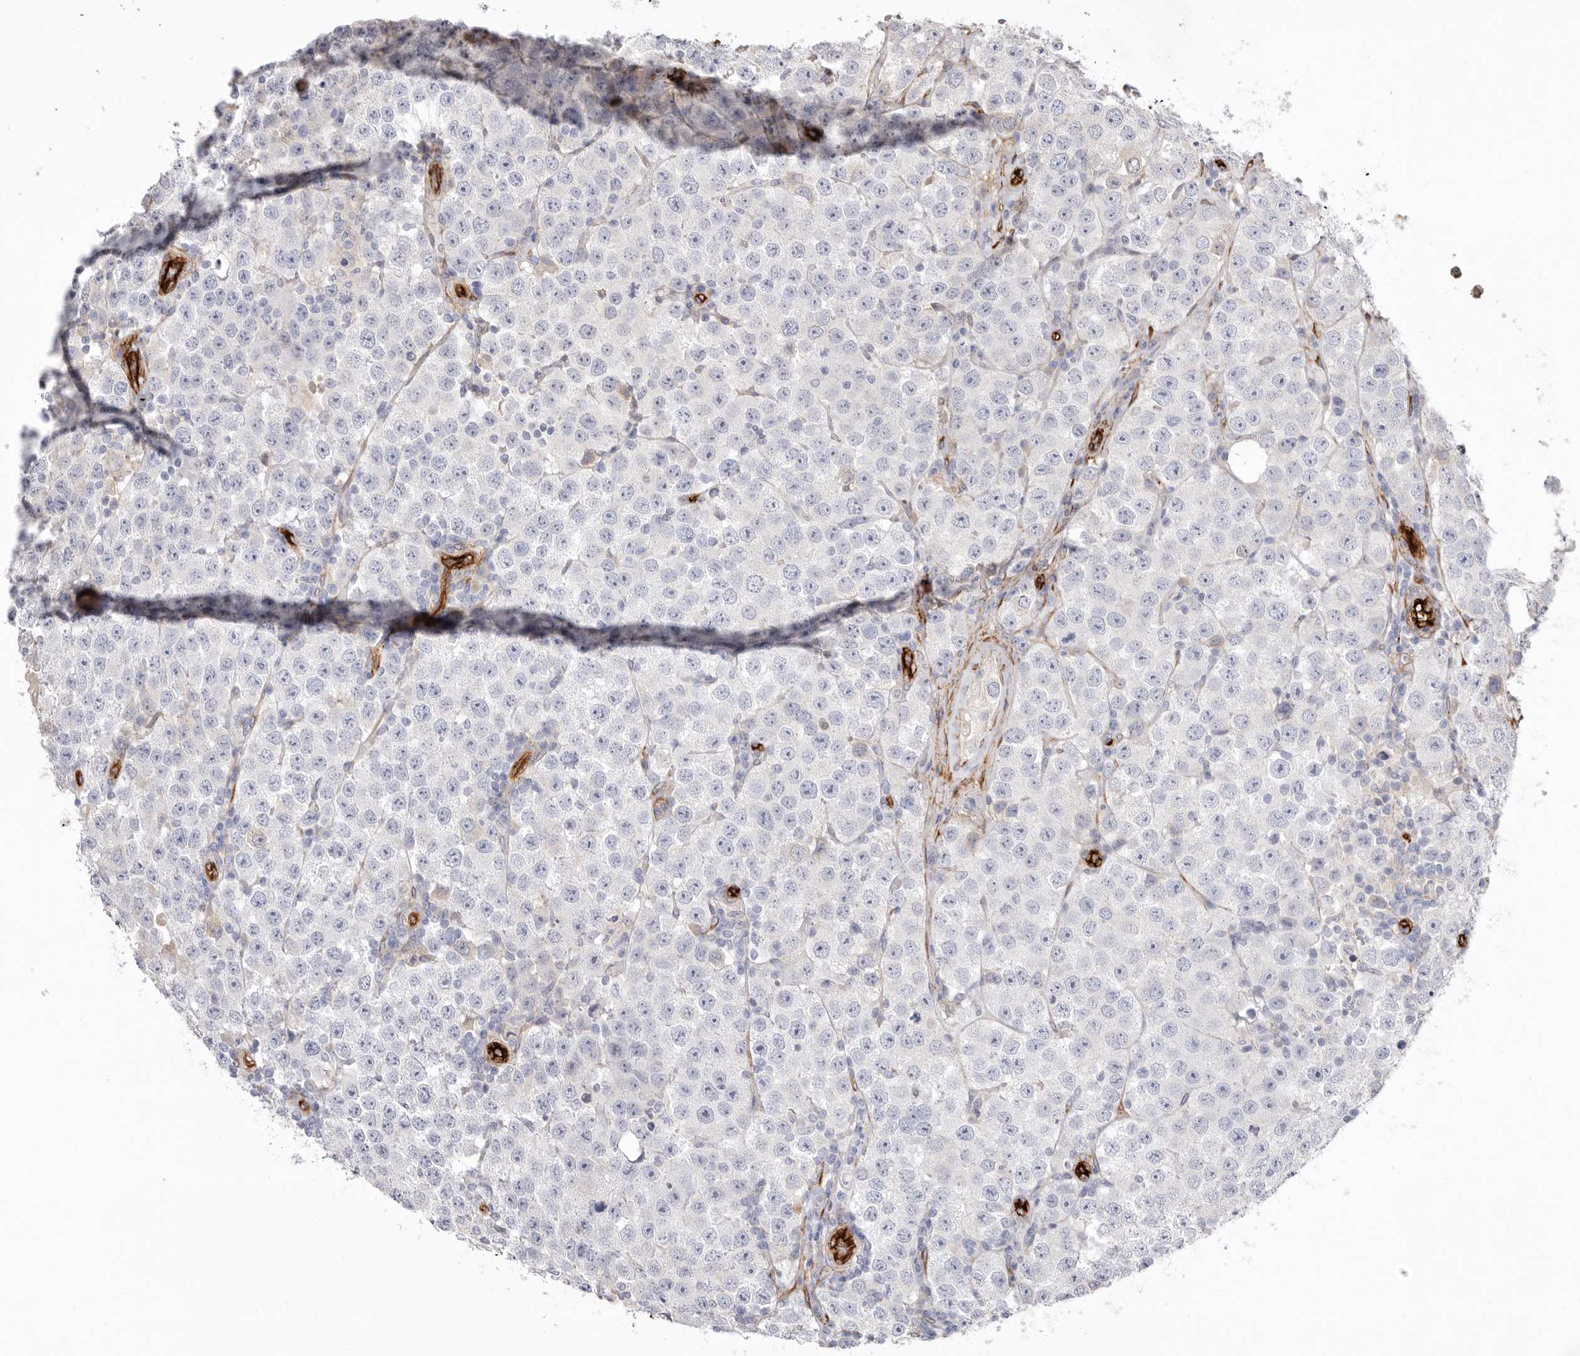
{"staining": {"intensity": "negative", "quantity": "none", "location": "none"}, "tissue": "testis cancer", "cell_type": "Tumor cells", "image_type": "cancer", "snomed": [{"axis": "morphology", "description": "Seminoma, NOS"}, {"axis": "topography", "description": "Testis"}], "caption": "Immunohistochemistry (IHC) of testis seminoma reveals no positivity in tumor cells.", "gene": "LRRC66", "patient": {"sex": "male", "age": 28}}